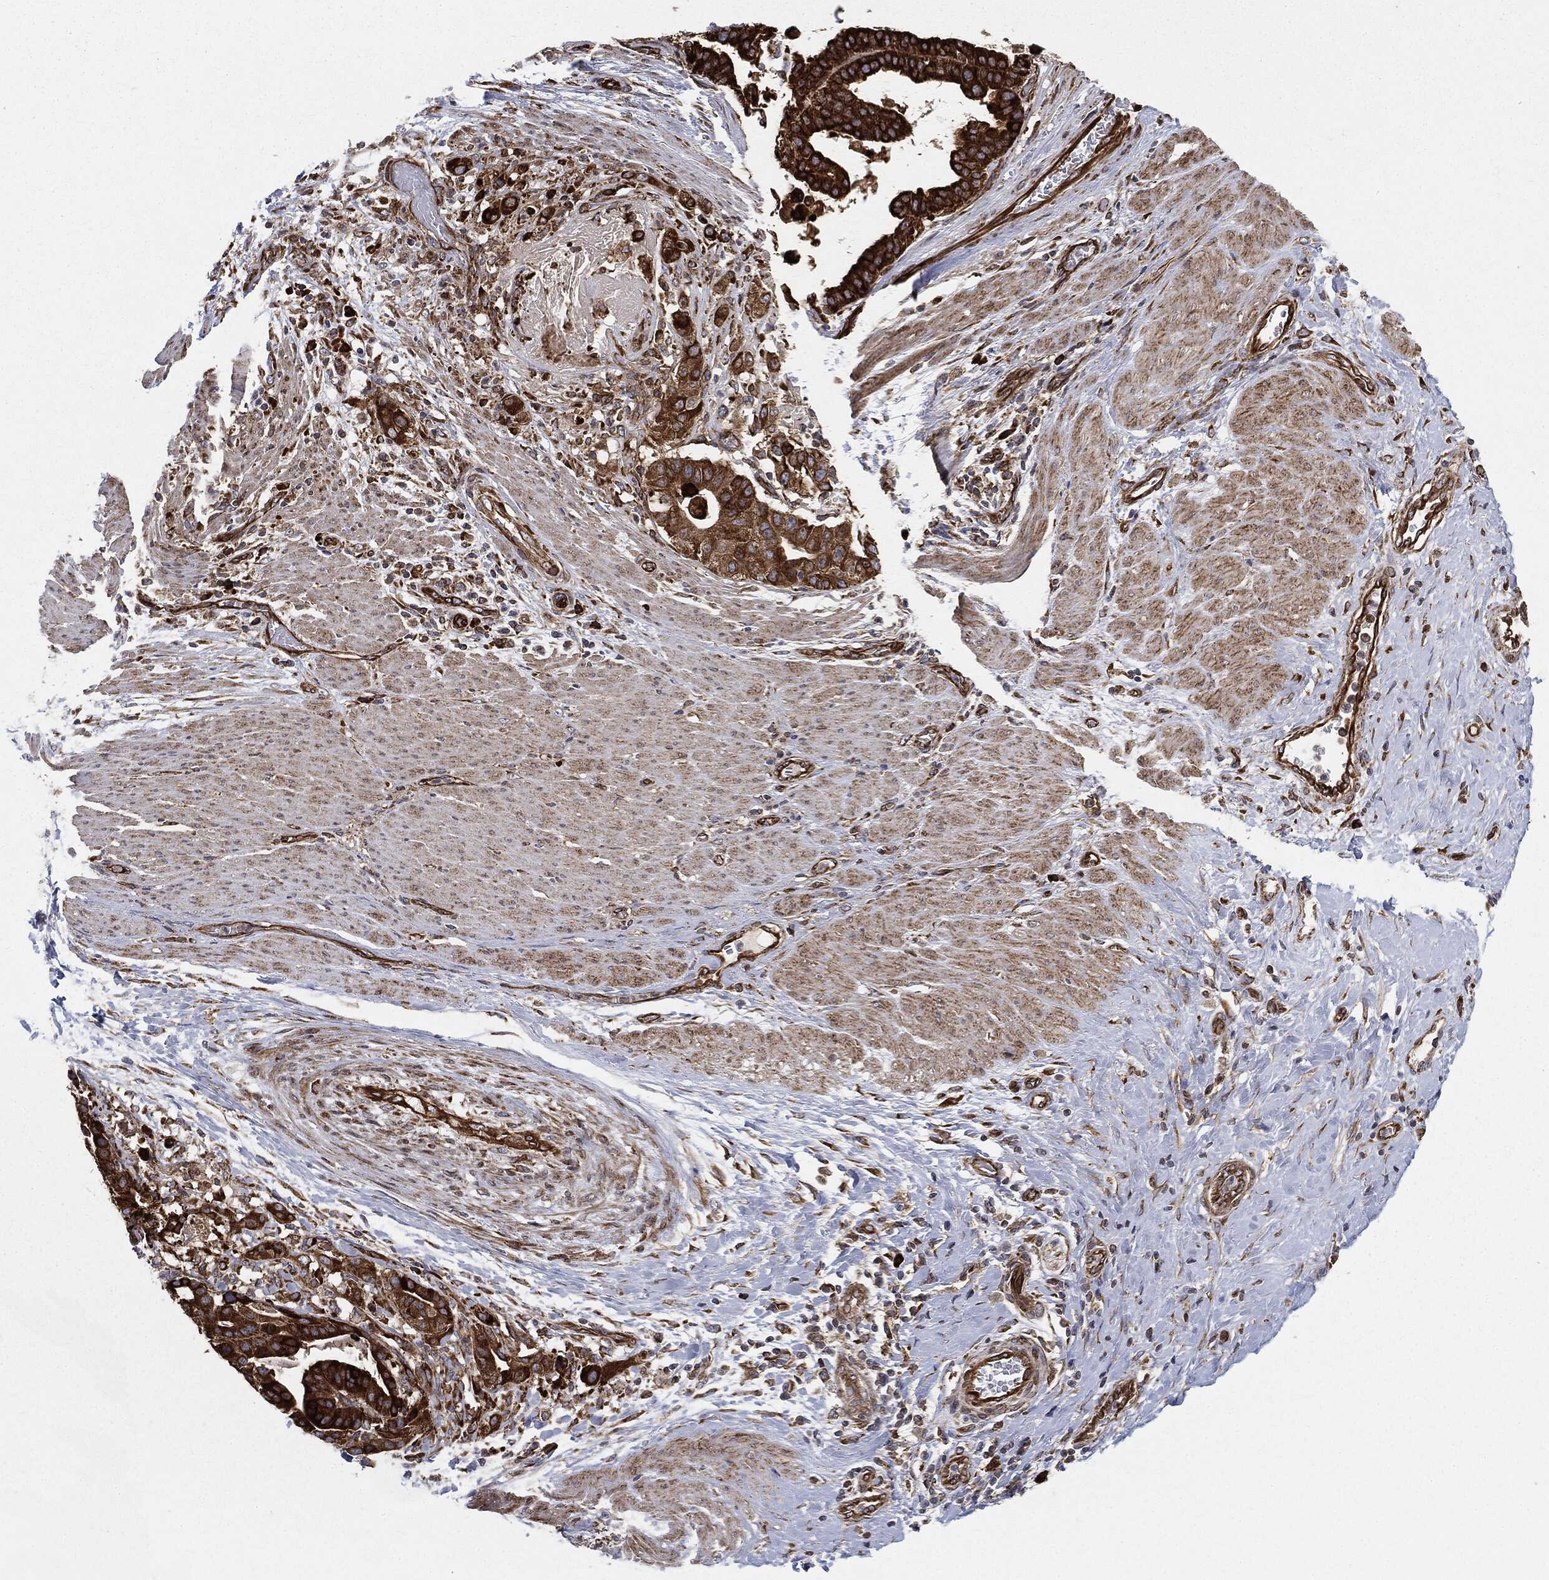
{"staining": {"intensity": "strong", "quantity": ">75%", "location": "cytoplasmic/membranous"}, "tissue": "stomach cancer", "cell_type": "Tumor cells", "image_type": "cancer", "snomed": [{"axis": "morphology", "description": "Adenocarcinoma, NOS"}, {"axis": "topography", "description": "Stomach"}], "caption": "The micrograph displays immunohistochemical staining of adenocarcinoma (stomach). There is strong cytoplasmic/membranous positivity is seen in about >75% of tumor cells.", "gene": "CYLD", "patient": {"sex": "male", "age": 48}}